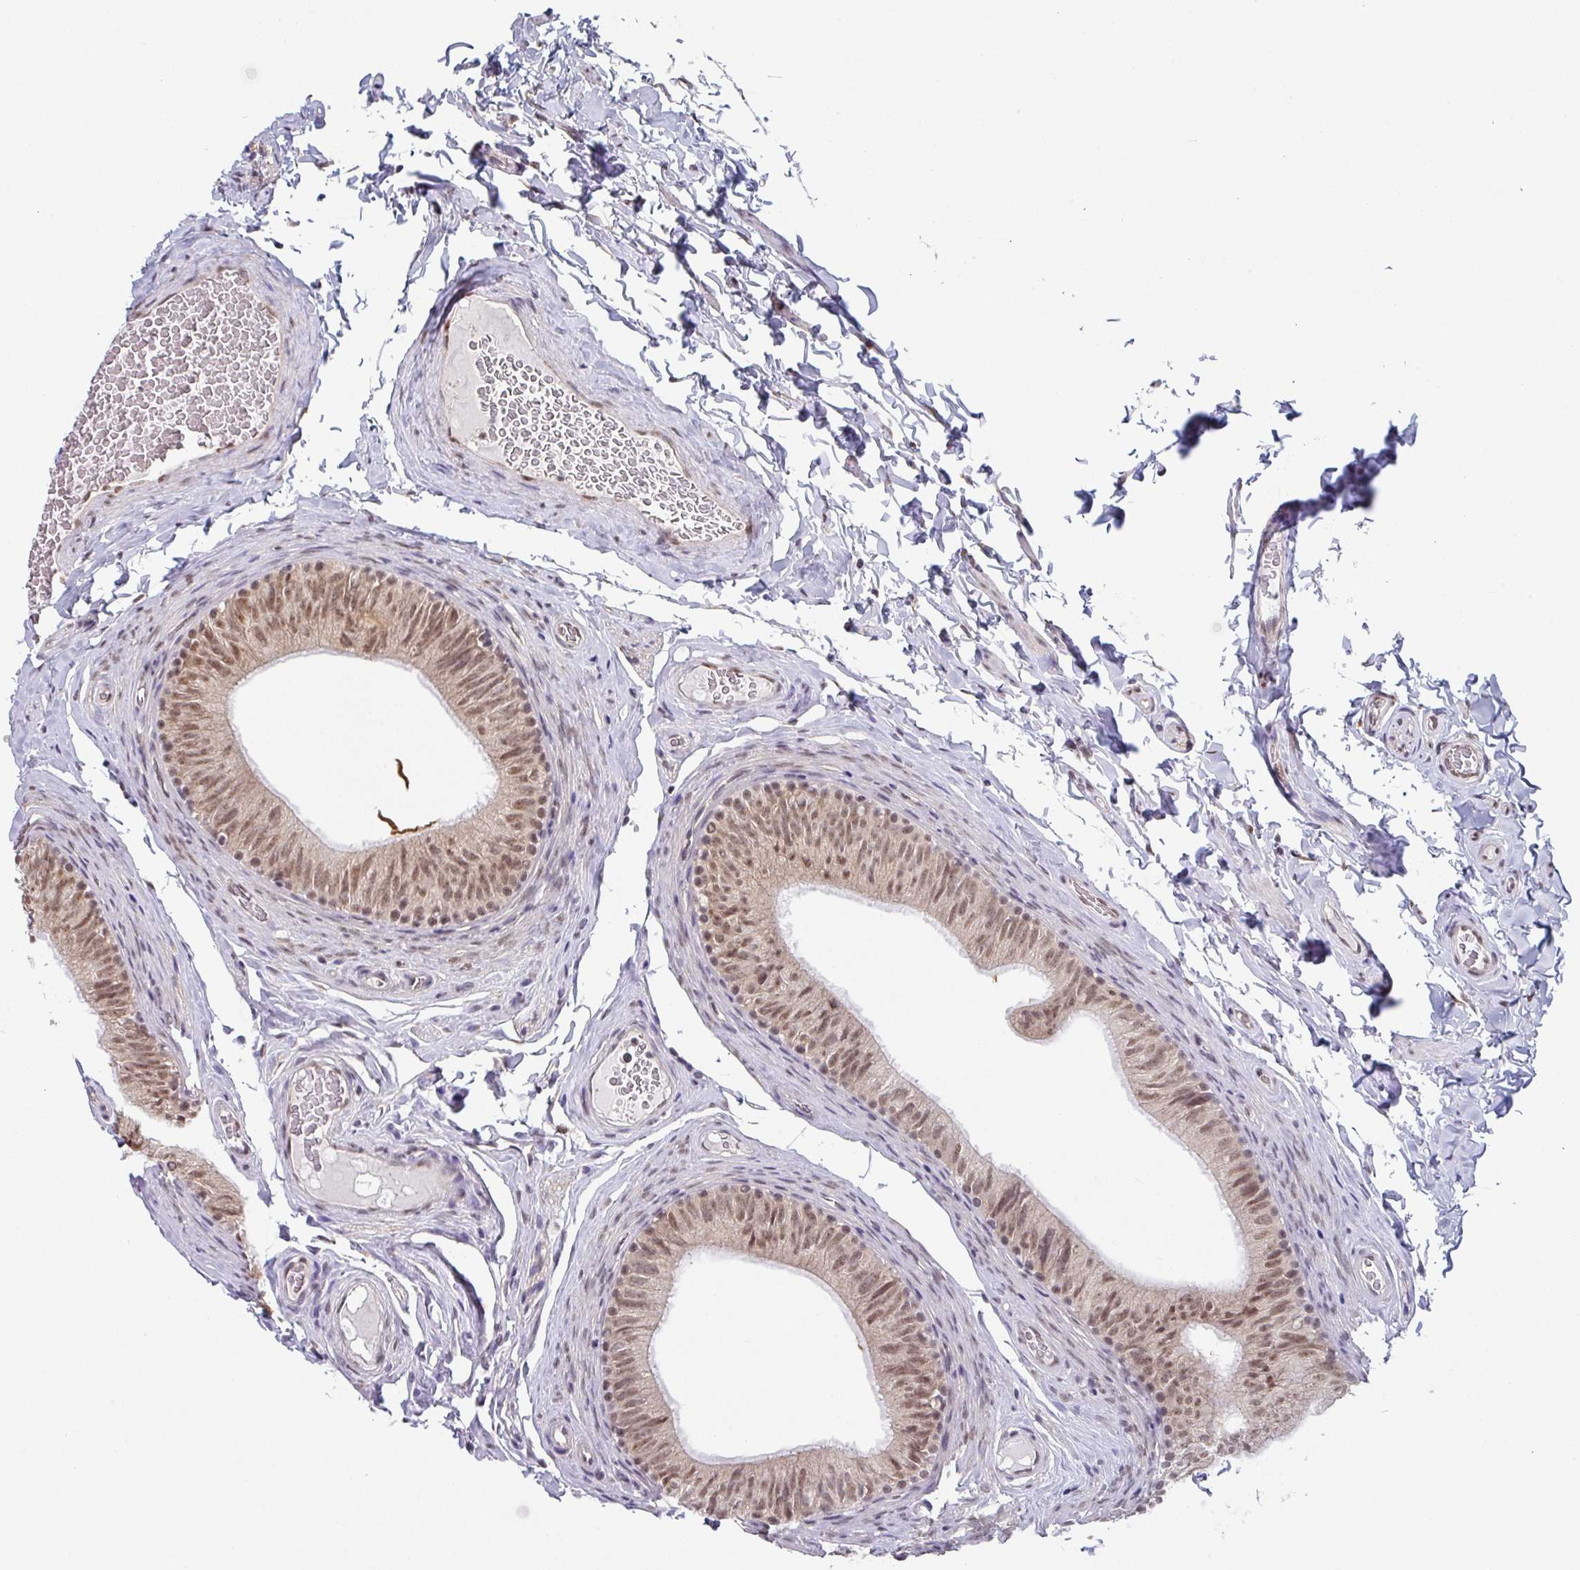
{"staining": {"intensity": "moderate", "quantity": ">75%", "location": "cytoplasmic/membranous,nuclear"}, "tissue": "epididymis", "cell_type": "Glandular cells", "image_type": "normal", "snomed": [{"axis": "morphology", "description": "Normal tissue, NOS"}, {"axis": "topography", "description": "Epididymis"}], "caption": "A micrograph showing moderate cytoplasmic/membranous,nuclear expression in approximately >75% of glandular cells in benign epididymis, as visualized by brown immunohistochemical staining.", "gene": "TMED5", "patient": {"sex": "male", "age": 34}}